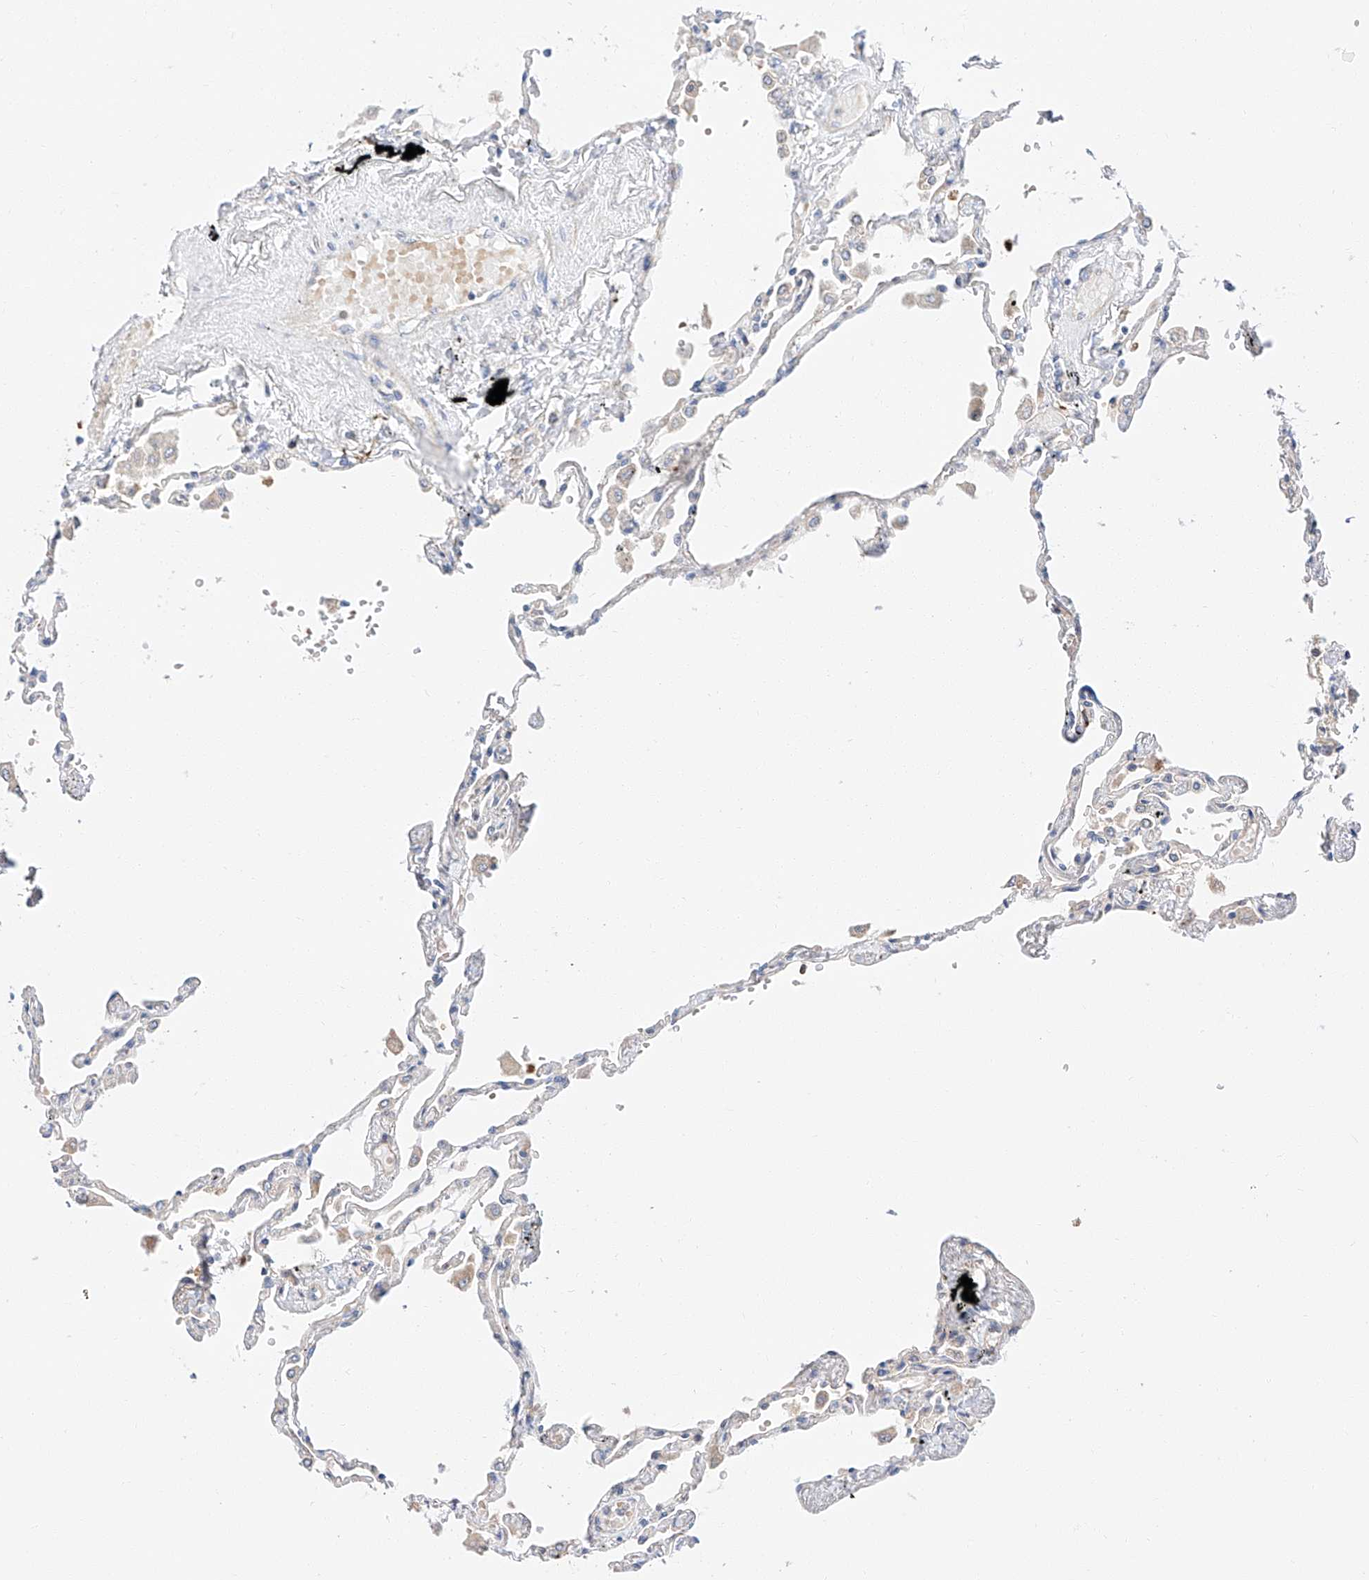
{"staining": {"intensity": "moderate", "quantity": "<25%", "location": "cytoplasmic/membranous"}, "tissue": "lung", "cell_type": "Alveolar cells", "image_type": "normal", "snomed": [{"axis": "morphology", "description": "Normal tissue, NOS"}, {"axis": "topography", "description": "Lung"}], "caption": "This is an image of IHC staining of normal lung, which shows moderate expression in the cytoplasmic/membranous of alveolar cells.", "gene": "GLMN", "patient": {"sex": "female", "age": 67}}